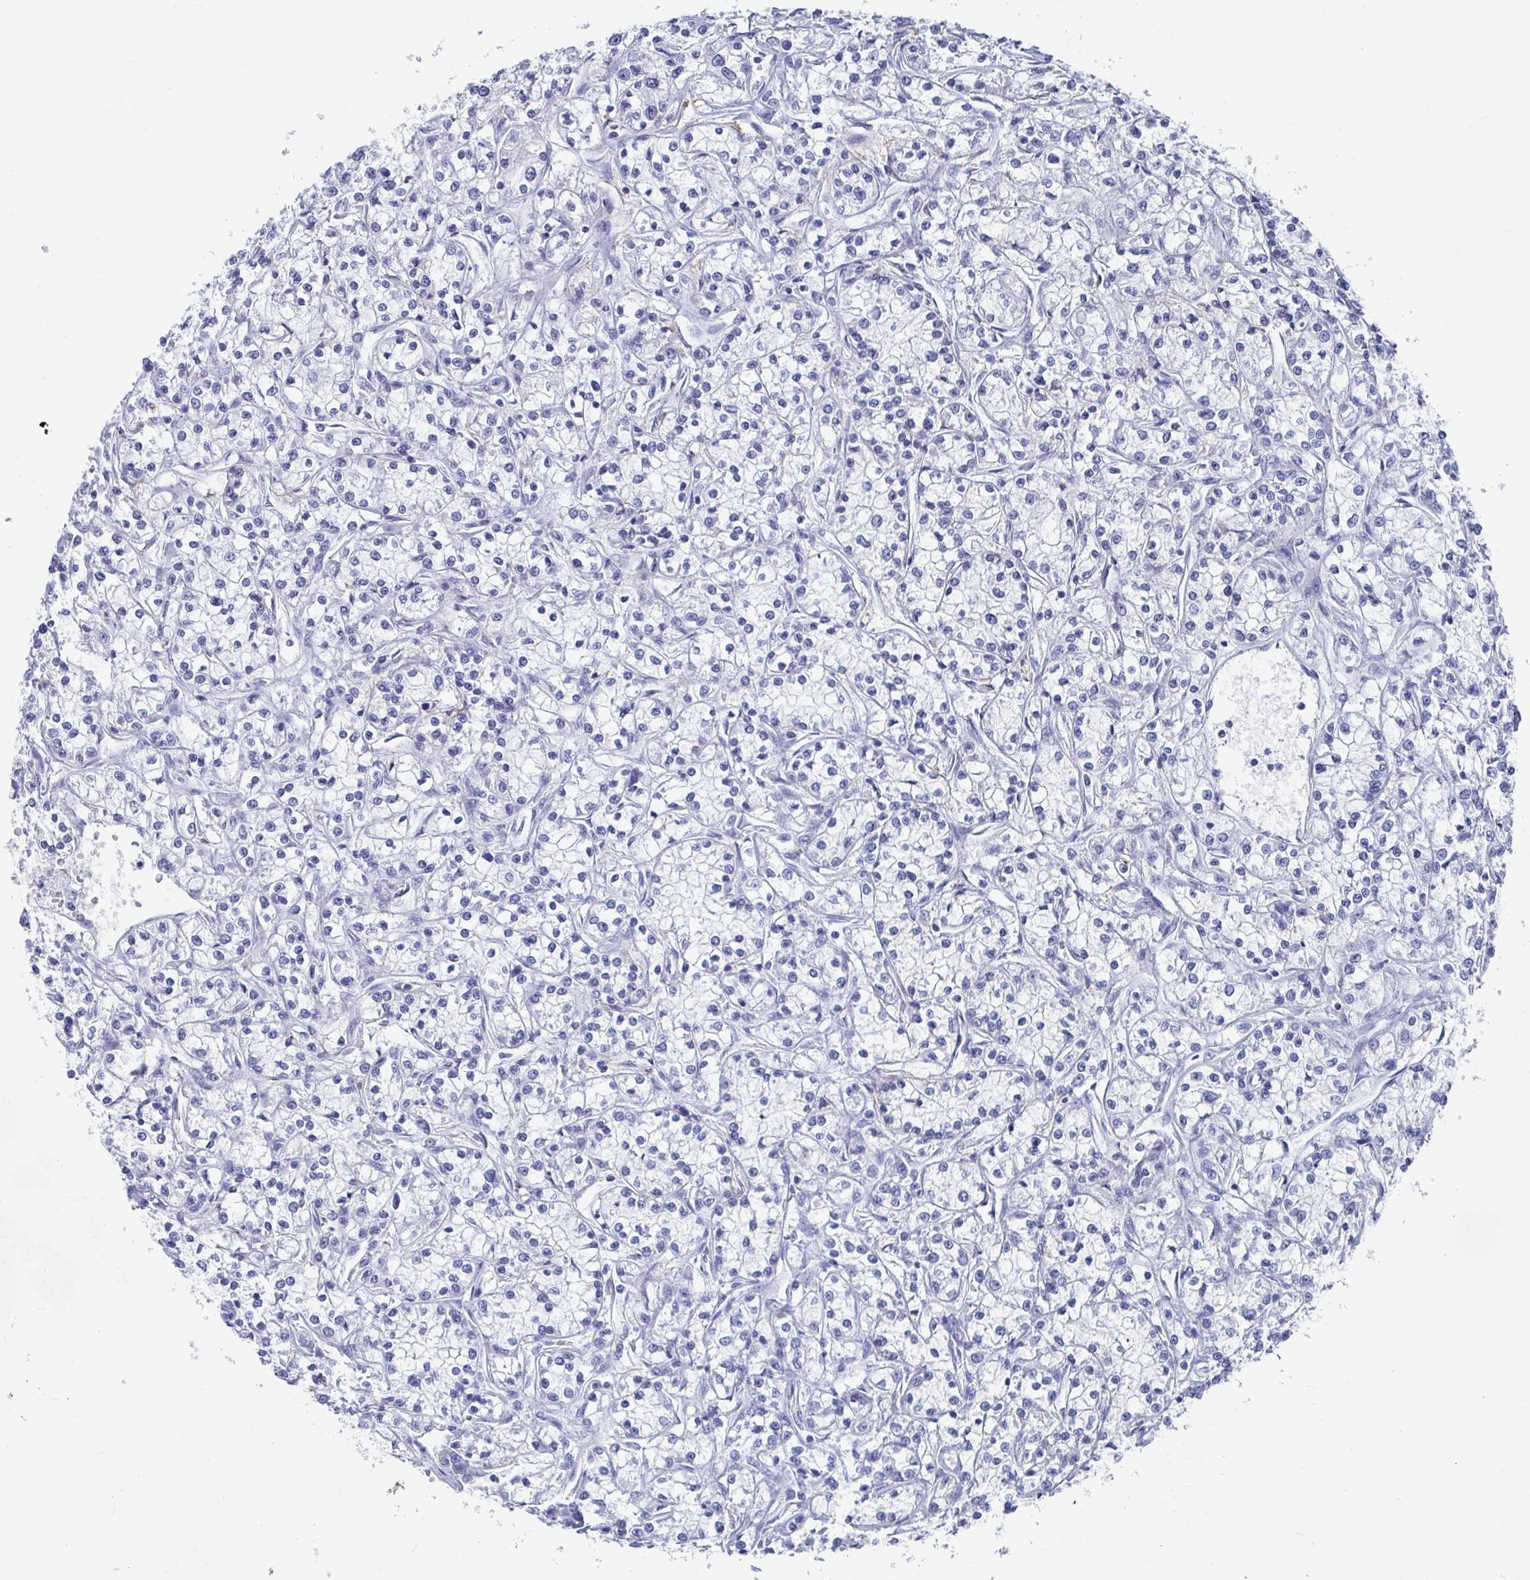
{"staining": {"intensity": "negative", "quantity": "none", "location": "none"}, "tissue": "renal cancer", "cell_type": "Tumor cells", "image_type": "cancer", "snomed": [{"axis": "morphology", "description": "Adenocarcinoma, NOS"}, {"axis": "topography", "description": "Kidney"}], "caption": "This histopathology image is of renal adenocarcinoma stained with immunohistochemistry (IHC) to label a protein in brown with the nuclei are counter-stained blue. There is no expression in tumor cells.", "gene": "ZFP82", "patient": {"sex": "female", "age": 59}}